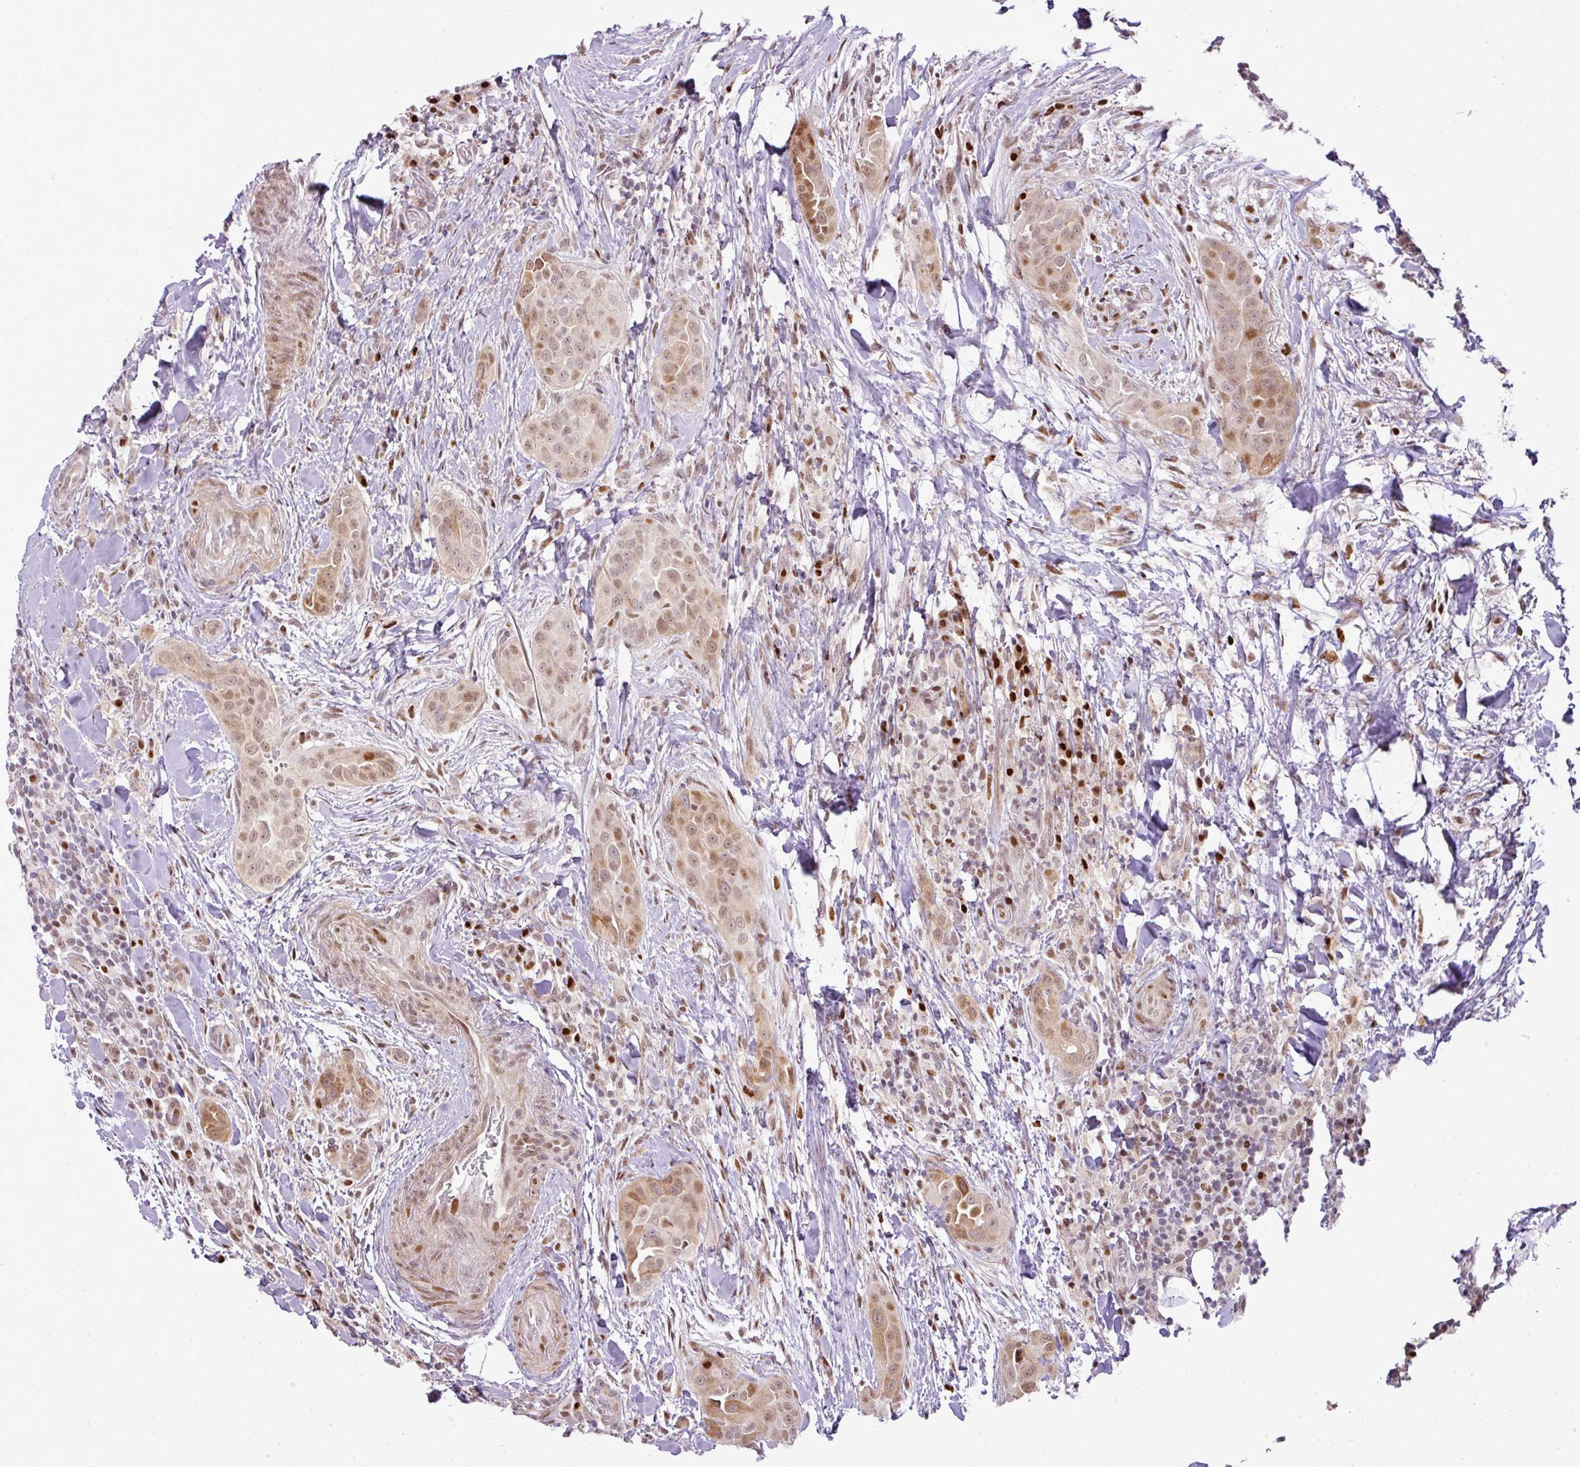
{"staining": {"intensity": "moderate", "quantity": "25%-75%", "location": "cytoplasmic/membranous,nuclear"}, "tissue": "thyroid cancer", "cell_type": "Tumor cells", "image_type": "cancer", "snomed": [{"axis": "morphology", "description": "Papillary adenocarcinoma, NOS"}, {"axis": "topography", "description": "Thyroid gland"}], "caption": "Protein expression analysis of human papillary adenocarcinoma (thyroid) reveals moderate cytoplasmic/membranous and nuclear positivity in about 25%-75% of tumor cells.", "gene": "MYSM1", "patient": {"sex": "male", "age": 61}}